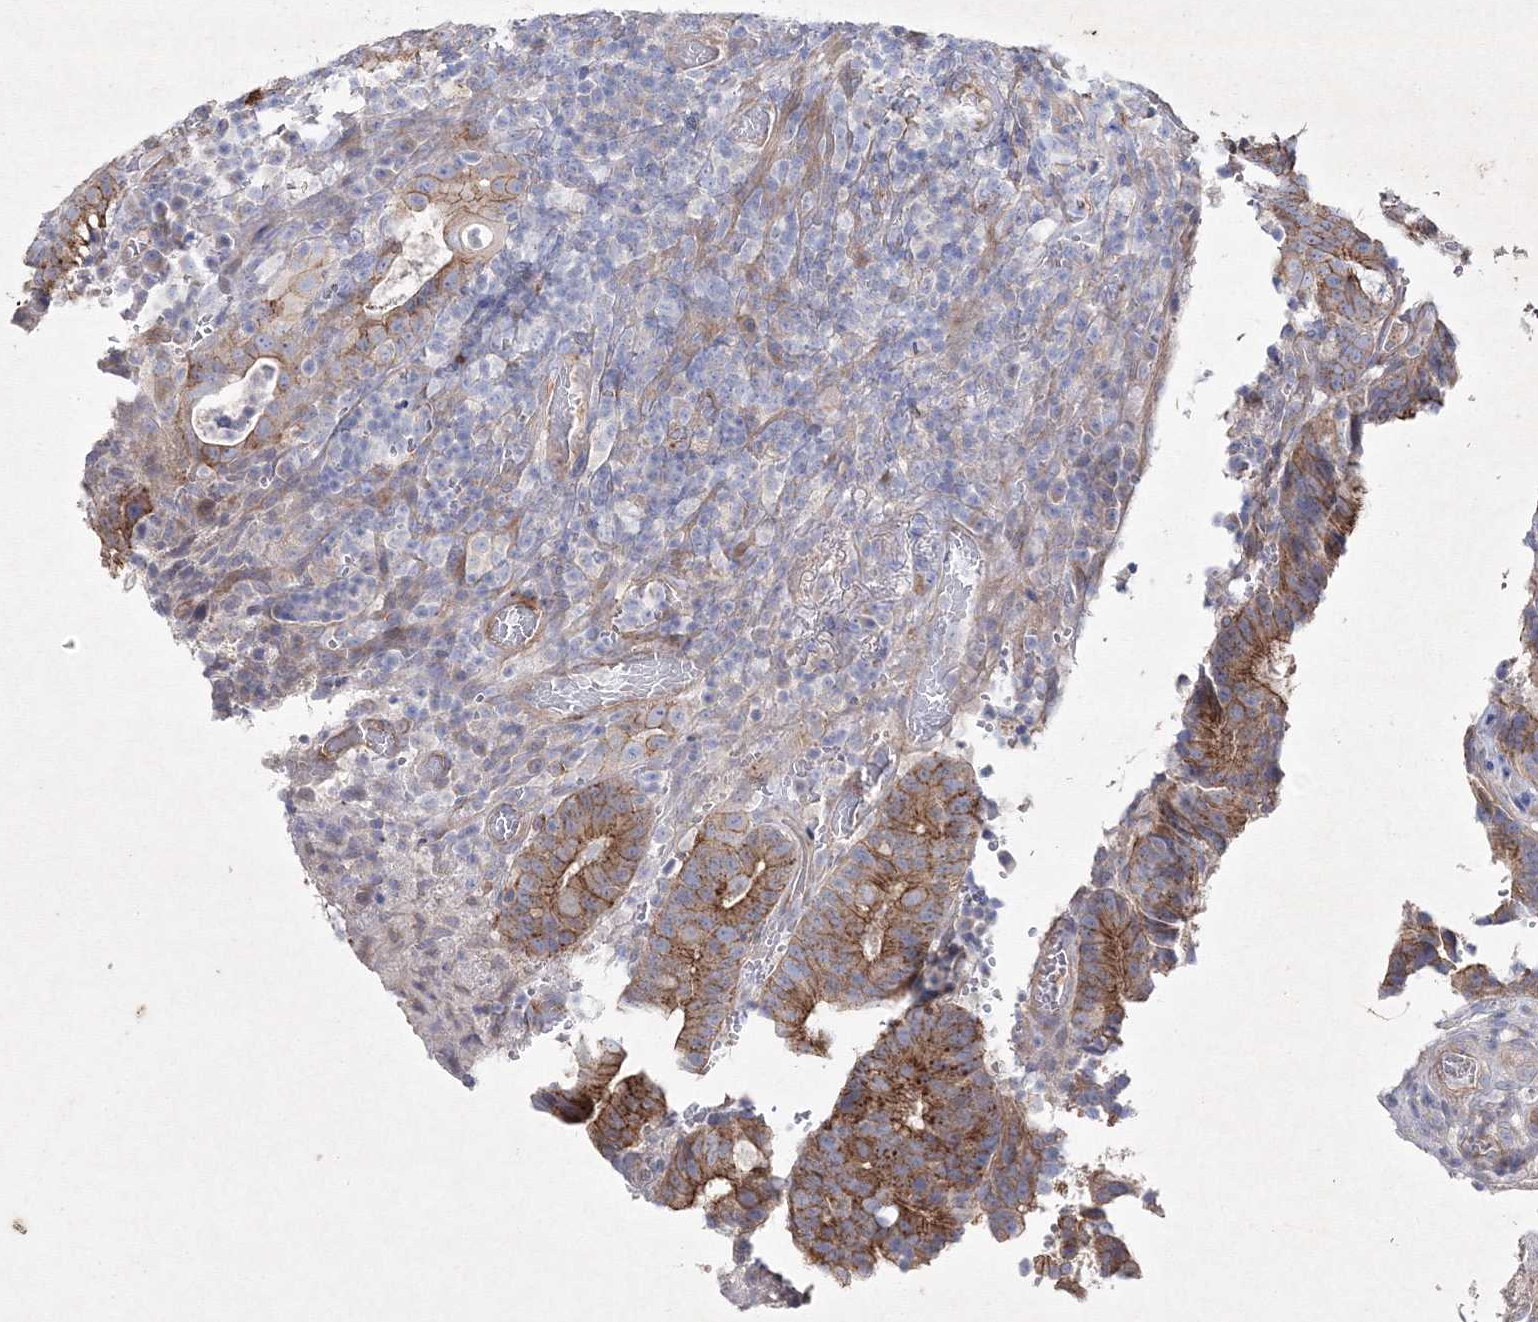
{"staining": {"intensity": "moderate", "quantity": ">75%", "location": "cytoplasmic/membranous"}, "tissue": "colorectal cancer", "cell_type": "Tumor cells", "image_type": "cancer", "snomed": [{"axis": "morphology", "description": "Adenocarcinoma, NOS"}, {"axis": "topography", "description": "Colon"}], "caption": "IHC histopathology image of neoplastic tissue: human colorectal adenocarcinoma stained using immunohistochemistry (IHC) exhibits medium levels of moderate protein expression localized specifically in the cytoplasmic/membranous of tumor cells, appearing as a cytoplasmic/membranous brown color.", "gene": "NAA40", "patient": {"sex": "female", "age": 66}}